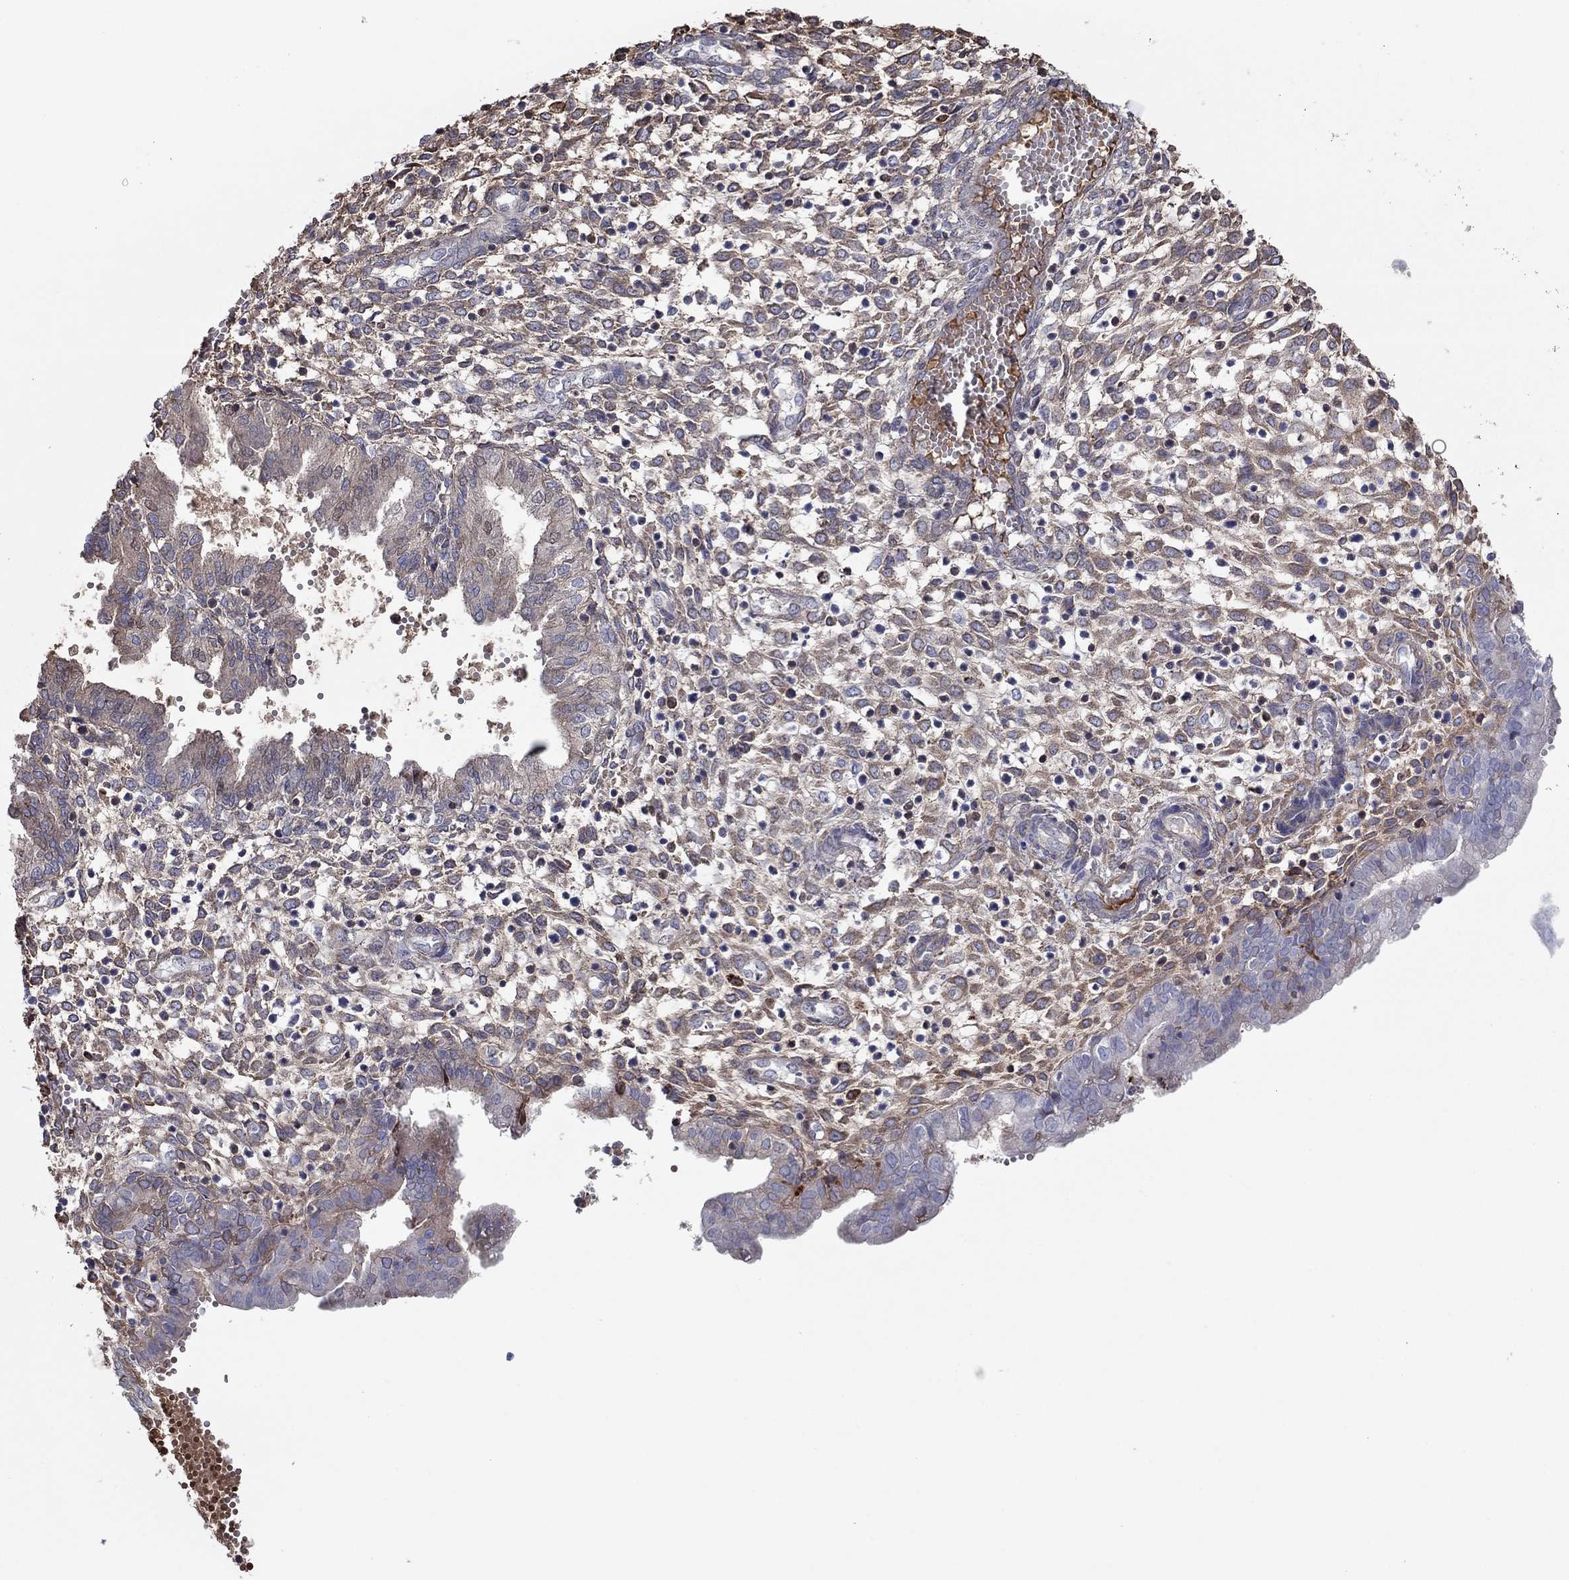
{"staining": {"intensity": "moderate", "quantity": "25%-75%", "location": "cytoplasmic/membranous"}, "tissue": "endometrium", "cell_type": "Cells in endometrial stroma", "image_type": "normal", "snomed": [{"axis": "morphology", "description": "Normal tissue, NOS"}, {"axis": "topography", "description": "Endometrium"}], "caption": "DAB immunohistochemical staining of benign endometrium exhibits moderate cytoplasmic/membranous protein staining in approximately 25%-75% of cells in endometrial stroma. The staining was performed using DAB, with brown indicating positive protein expression. Nuclei are stained blue with hematoxylin.", "gene": "HPX", "patient": {"sex": "female", "age": 43}}